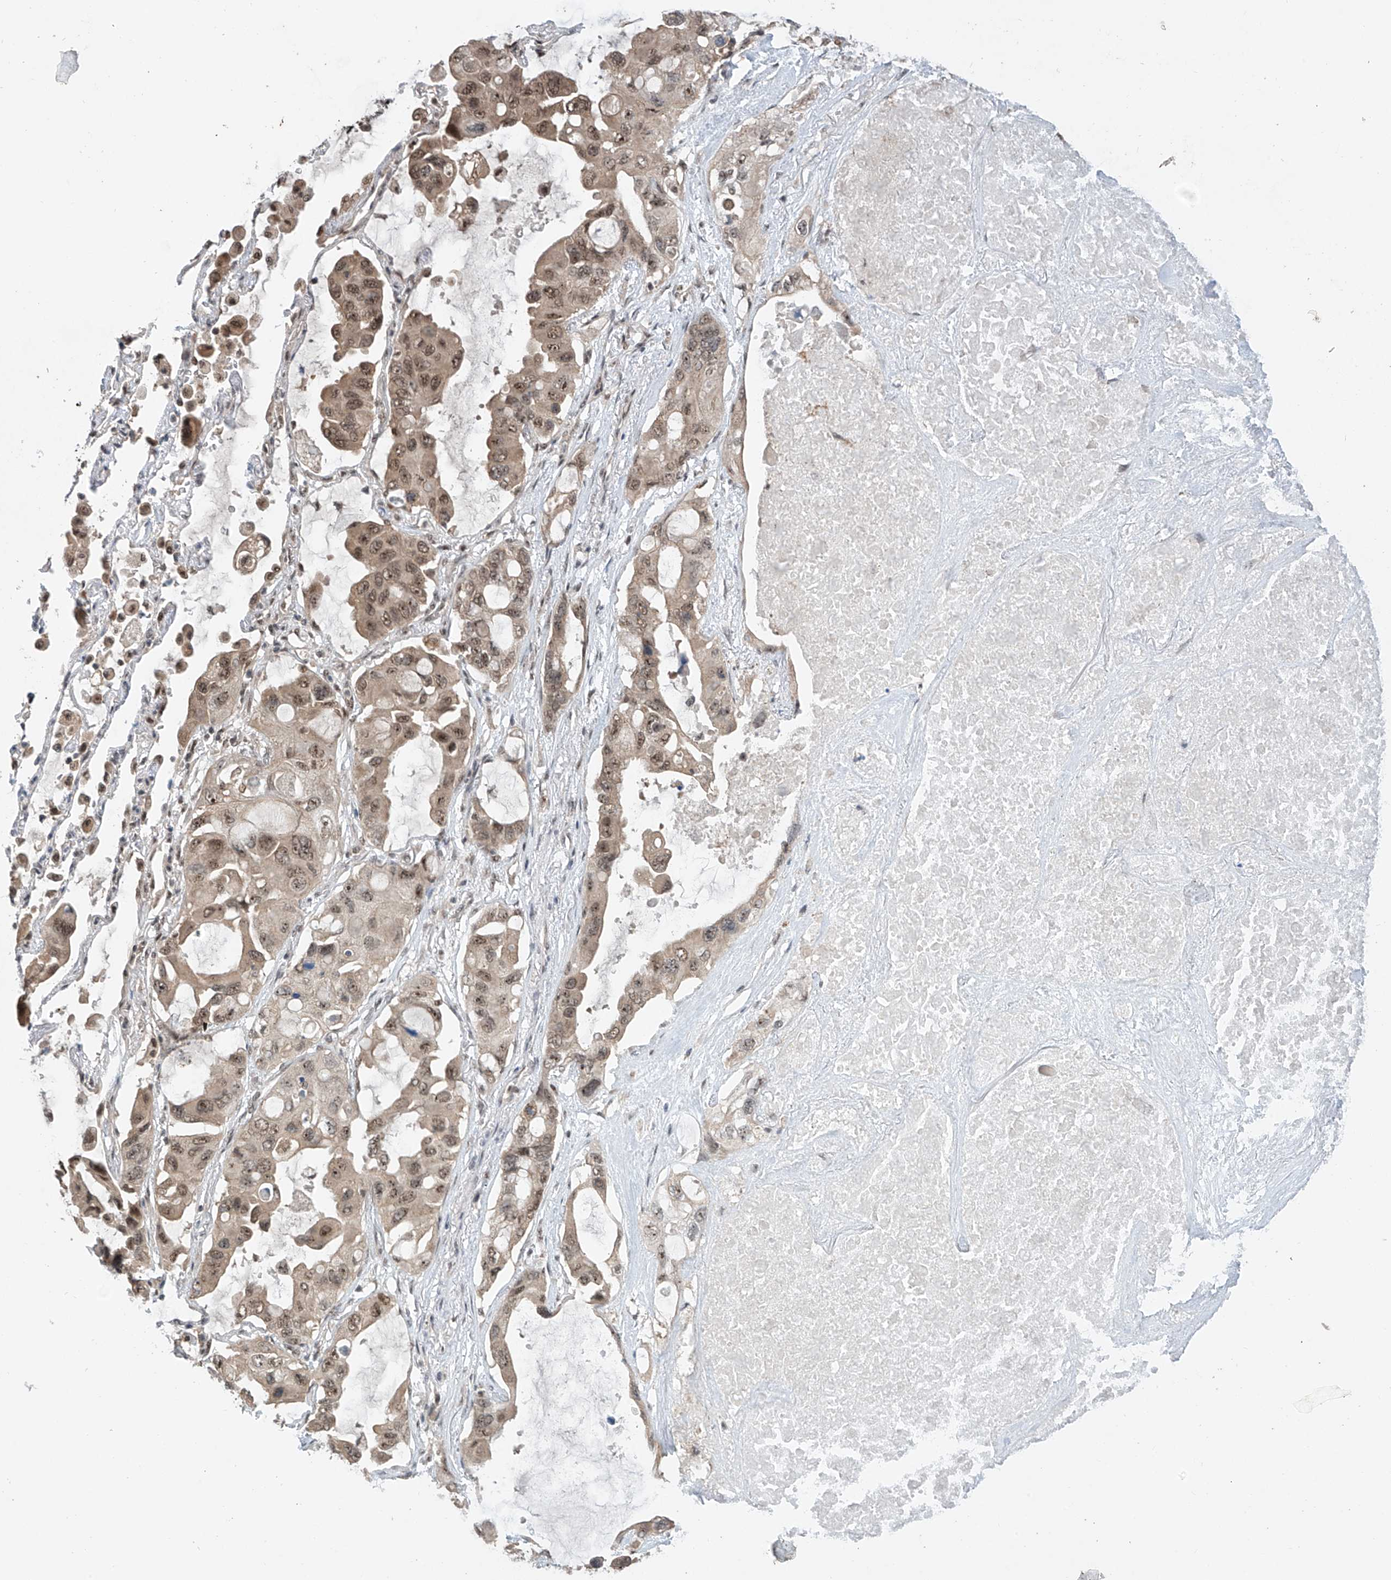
{"staining": {"intensity": "moderate", "quantity": ">75%", "location": "nuclear"}, "tissue": "lung cancer", "cell_type": "Tumor cells", "image_type": "cancer", "snomed": [{"axis": "morphology", "description": "Squamous cell carcinoma, NOS"}, {"axis": "topography", "description": "Lung"}], "caption": "Lung cancer stained with immunohistochemistry demonstrates moderate nuclear expression in approximately >75% of tumor cells. Nuclei are stained in blue.", "gene": "RPAIN", "patient": {"sex": "female", "age": 73}}